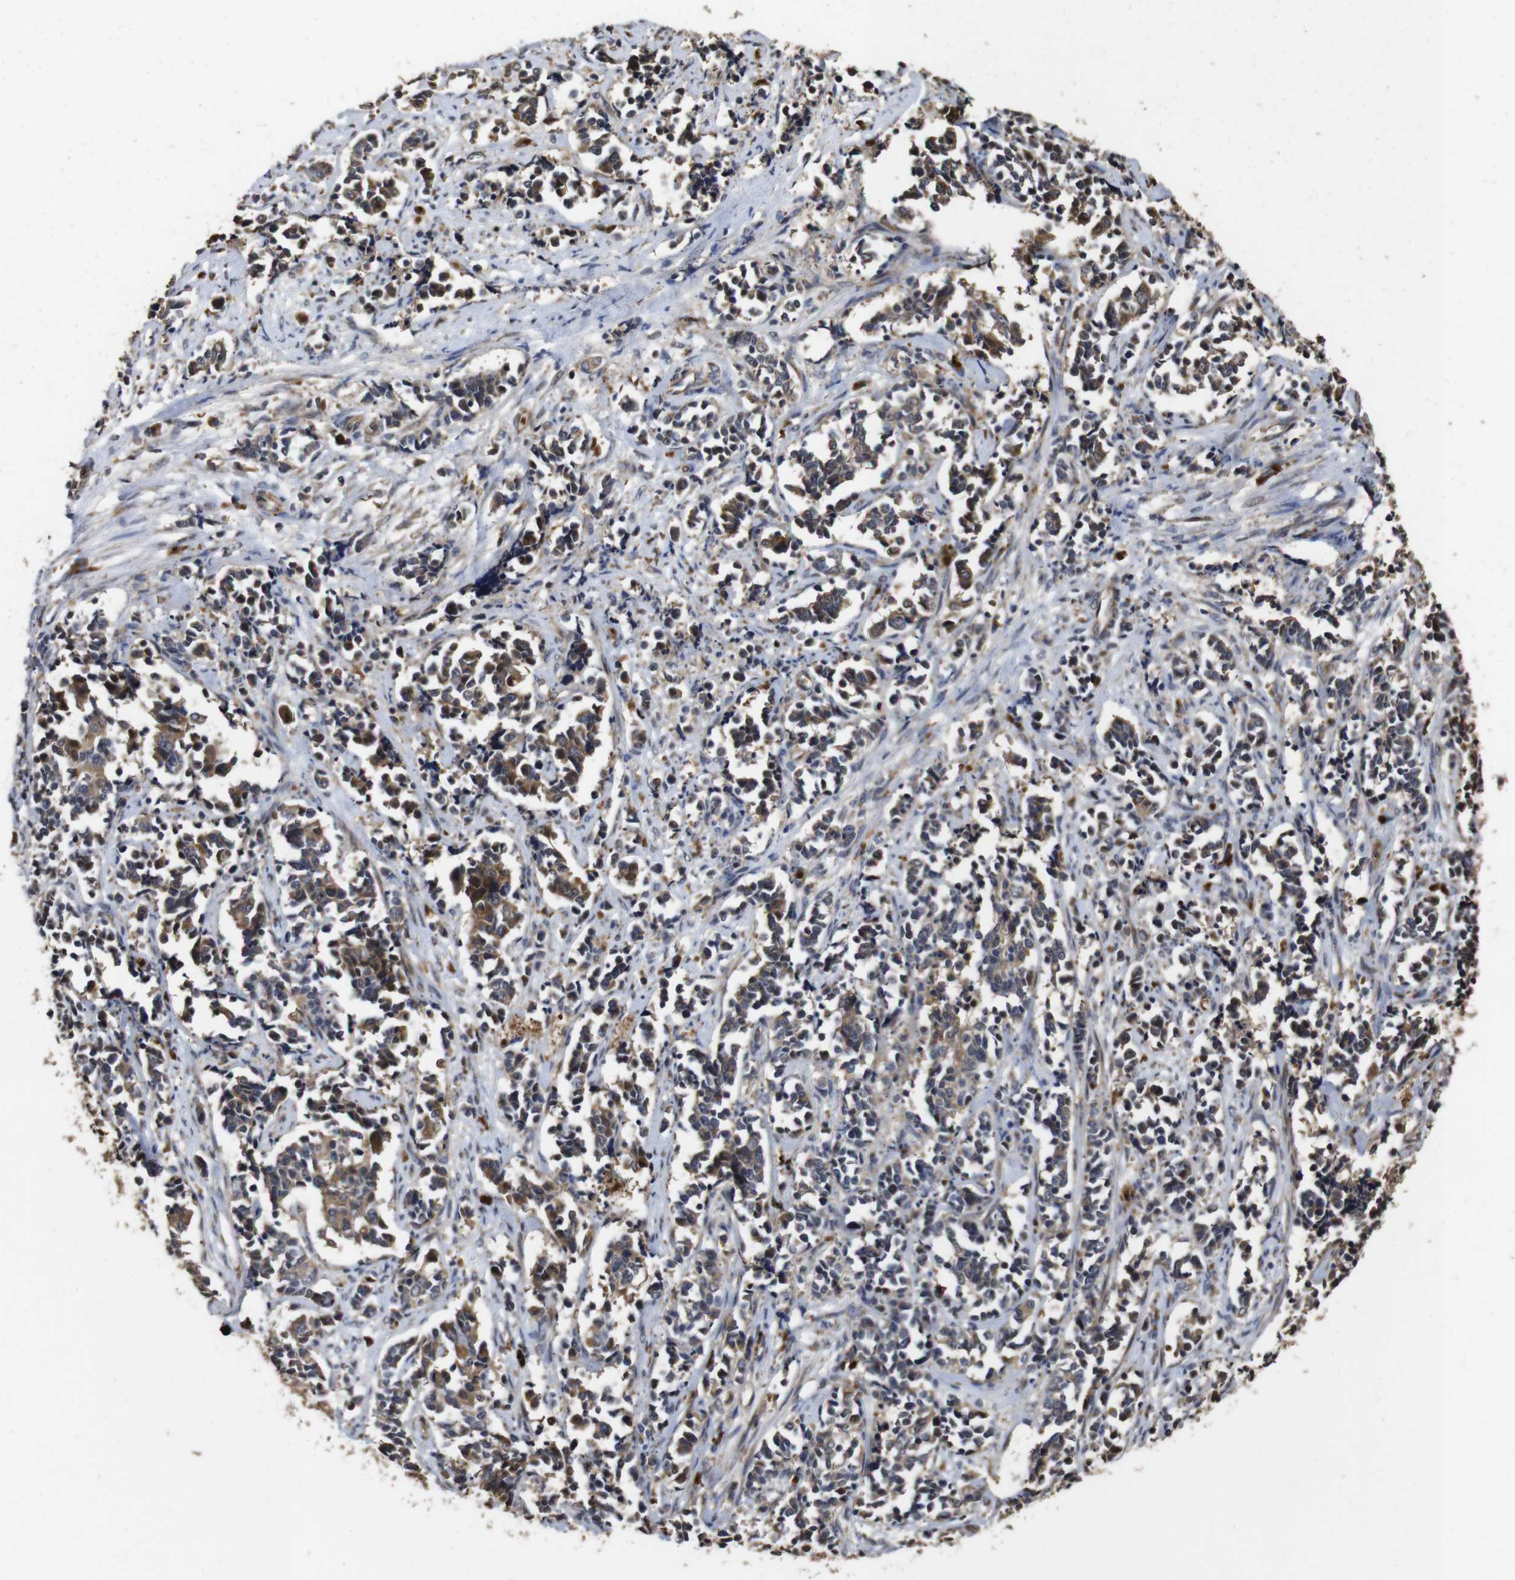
{"staining": {"intensity": "moderate", "quantity": ">75%", "location": "cytoplasmic/membranous"}, "tissue": "cervical cancer", "cell_type": "Tumor cells", "image_type": "cancer", "snomed": [{"axis": "morphology", "description": "Normal tissue, NOS"}, {"axis": "morphology", "description": "Squamous cell carcinoma, NOS"}, {"axis": "topography", "description": "Cervix"}], "caption": "Immunohistochemistry of human cervical cancer (squamous cell carcinoma) reveals medium levels of moderate cytoplasmic/membranous staining in about >75% of tumor cells.", "gene": "PTPN14", "patient": {"sex": "female", "age": 35}}